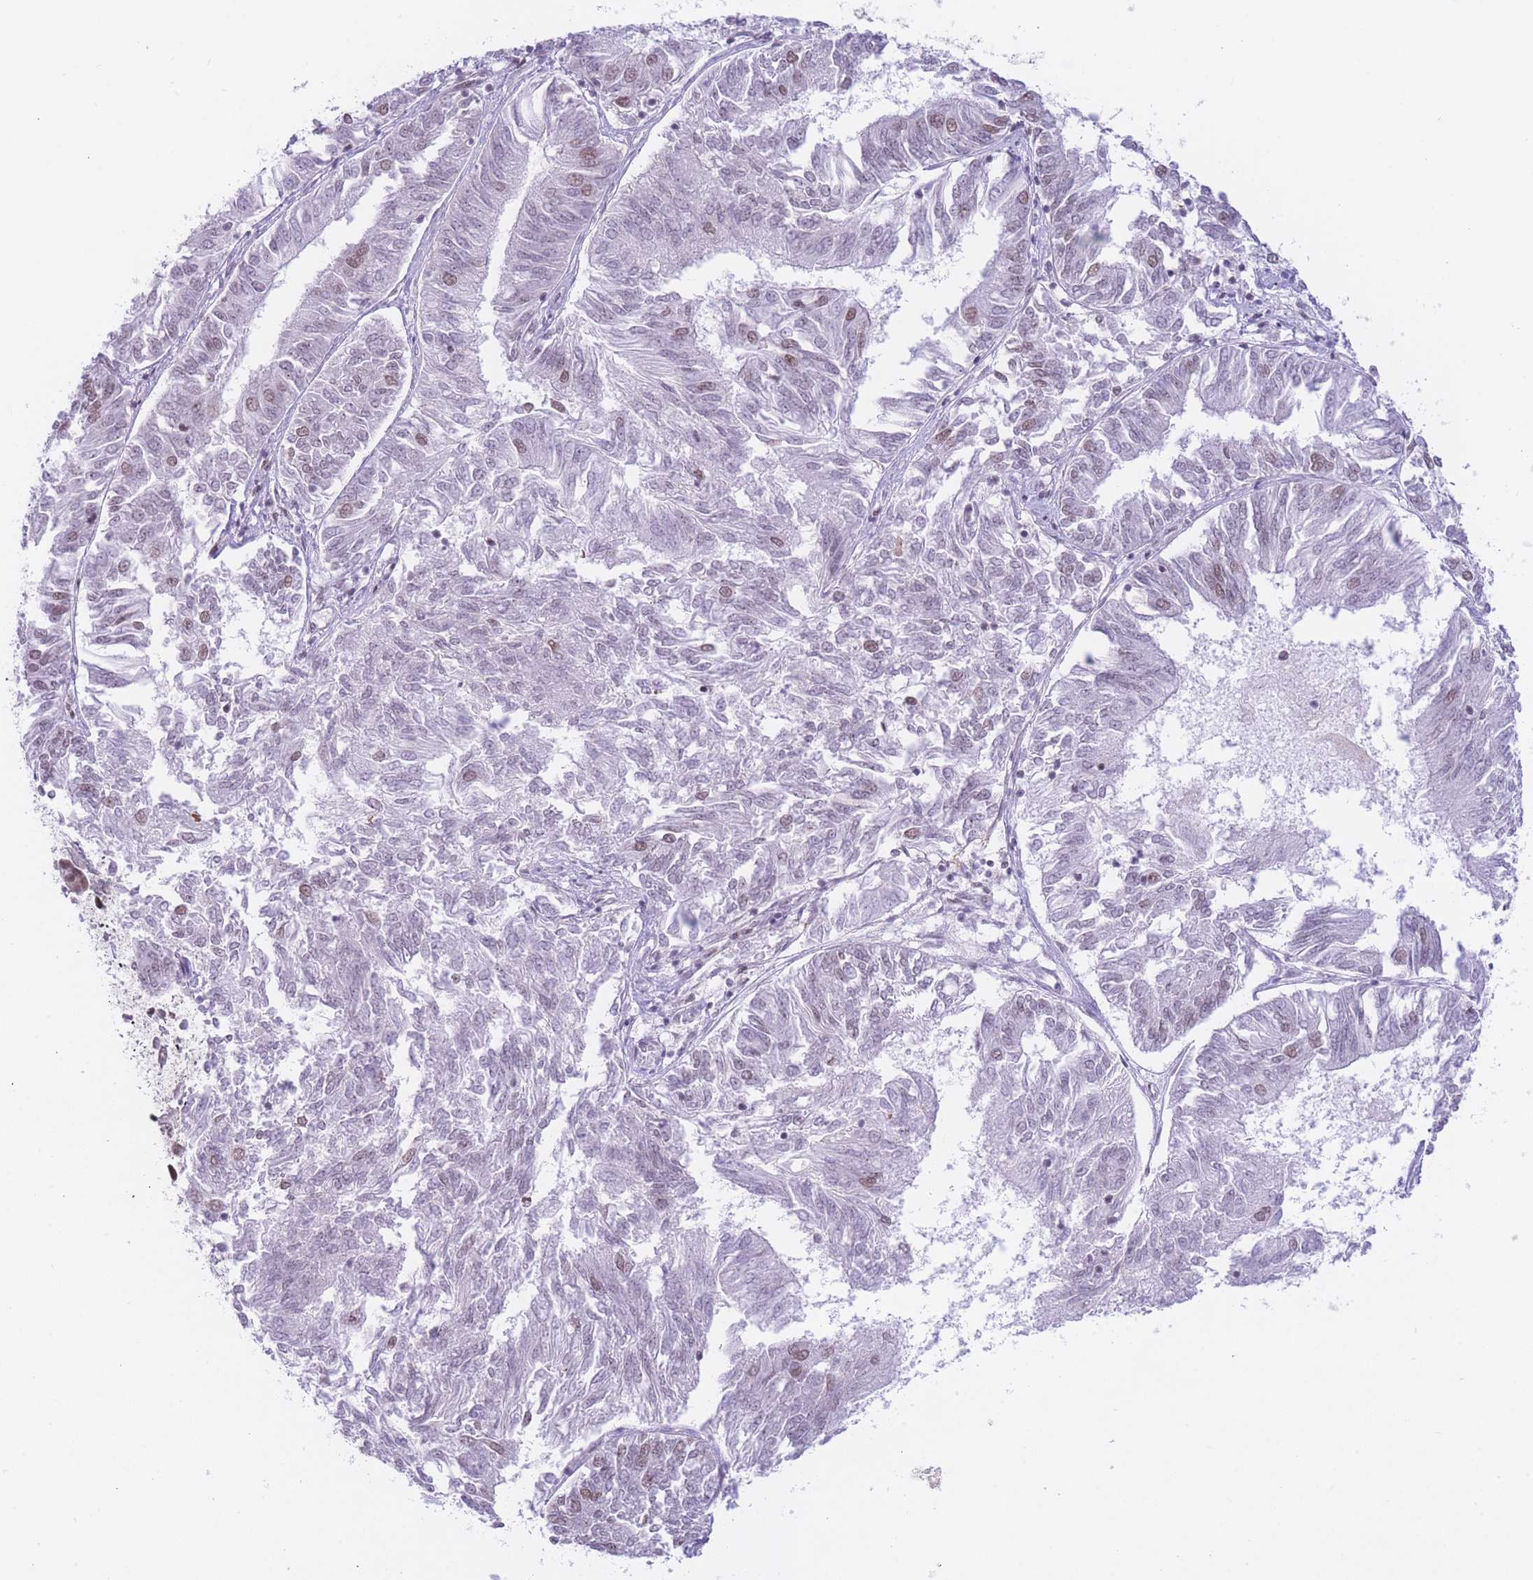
{"staining": {"intensity": "moderate", "quantity": "<25%", "location": "nuclear"}, "tissue": "endometrial cancer", "cell_type": "Tumor cells", "image_type": "cancer", "snomed": [{"axis": "morphology", "description": "Adenocarcinoma, NOS"}, {"axis": "topography", "description": "Endometrium"}], "caption": "Protein staining demonstrates moderate nuclear staining in approximately <25% of tumor cells in adenocarcinoma (endometrial). (DAB IHC, brown staining for protein, blue staining for nuclei).", "gene": "PCIF1", "patient": {"sex": "female", "age": 58}}